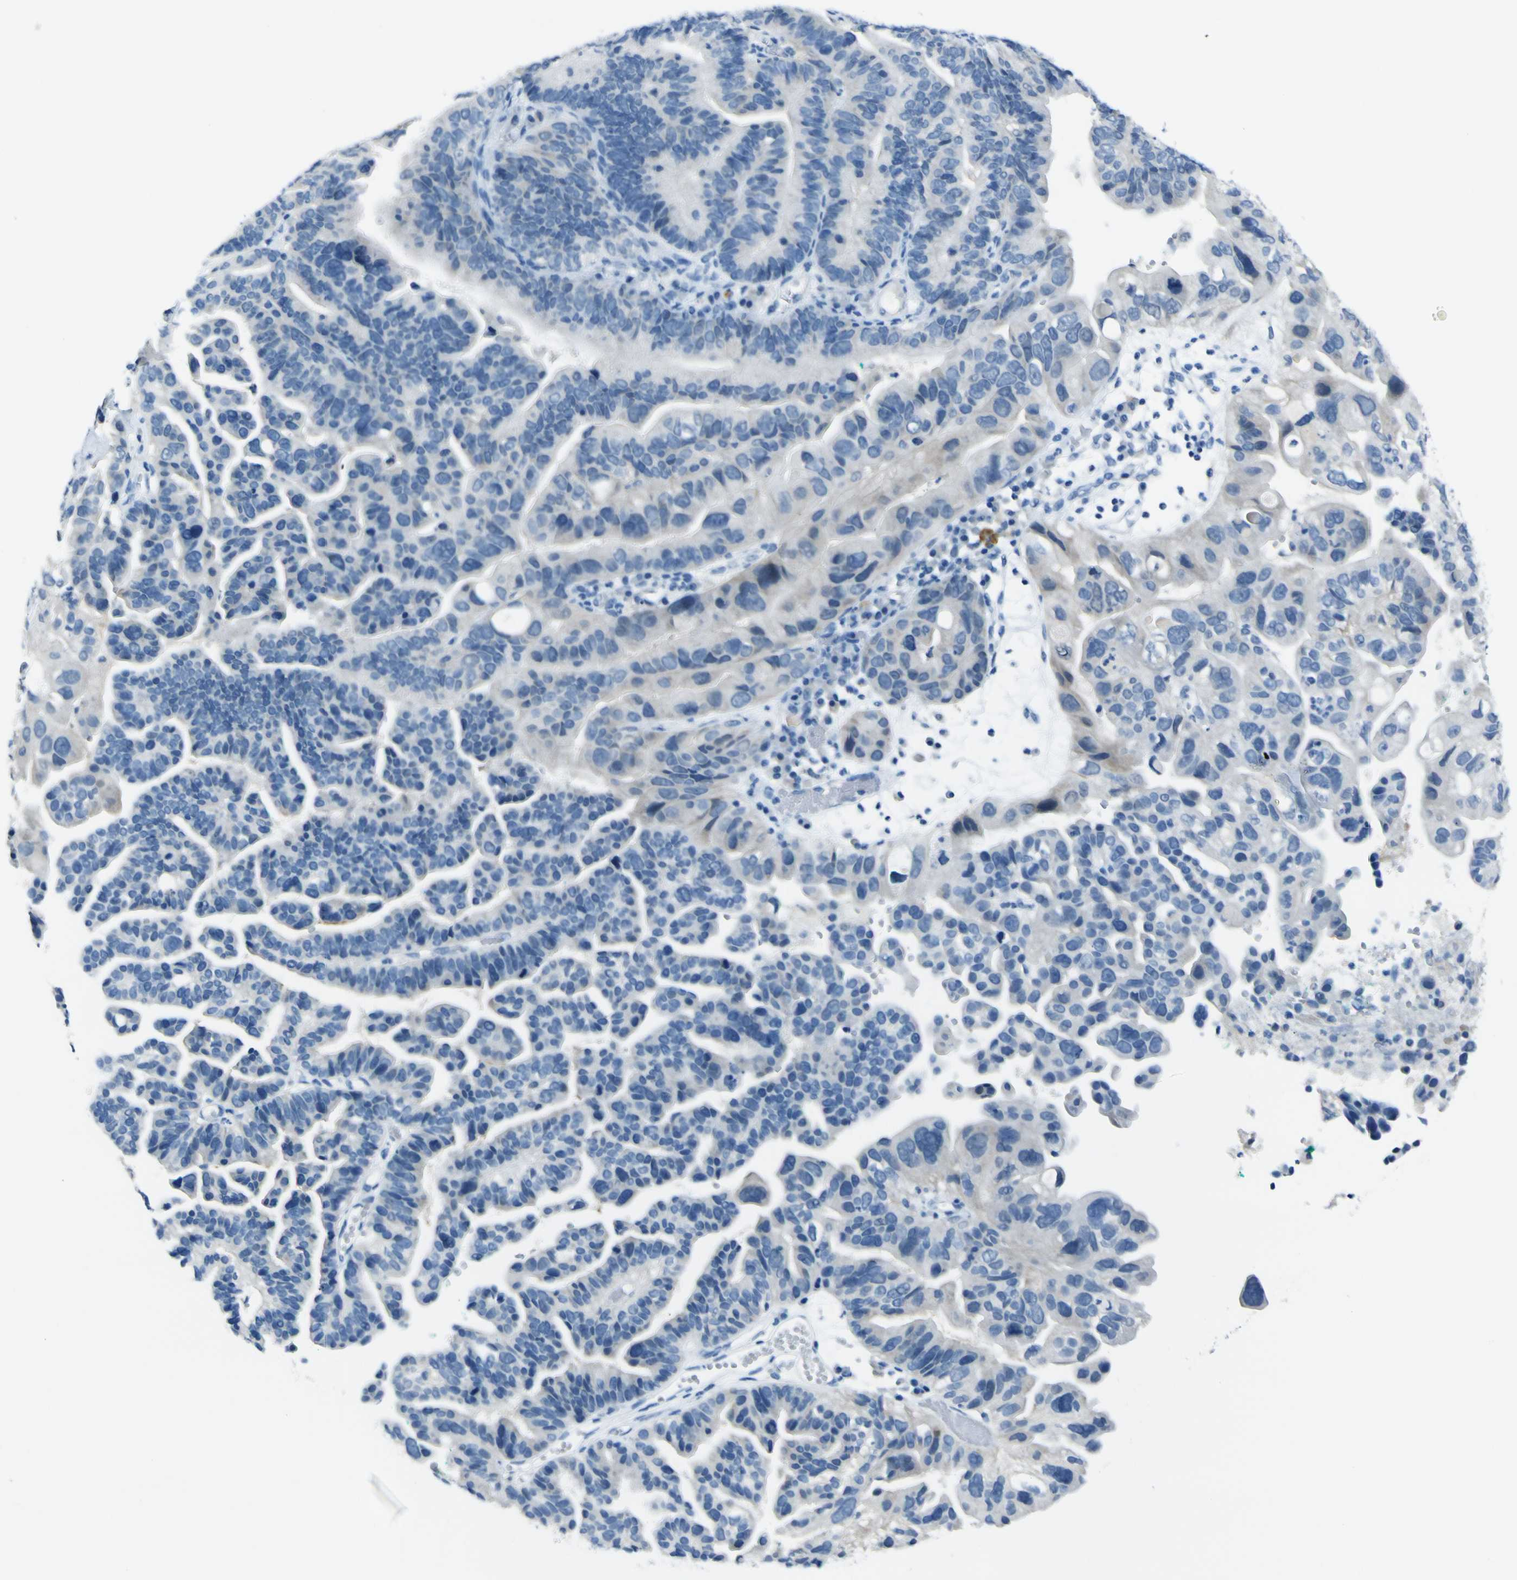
{"staining": {"intensity": "negative", "quantity": "none", "location": "none"}, "tissue": "ovarian cancer", "cell_type": "Tumor cells", "image_type": "cancer", "snomed": [{"axis": "morphology", "description": "Cystadenocarcinoma, serous, NOS"}, {"axis": "topography", "description": "Ovary"}], "caption": "High magnification brightfield microscopy of ovarian serous cystadenocarcinoma stained with DAB (3,3'-diaminobenzidine) (brown) and counterstained with hematoxylin (blue): tumor cells show no significant expression.", "gene": "PHKG1", "patient": {"sex": "female", "age": 56}}